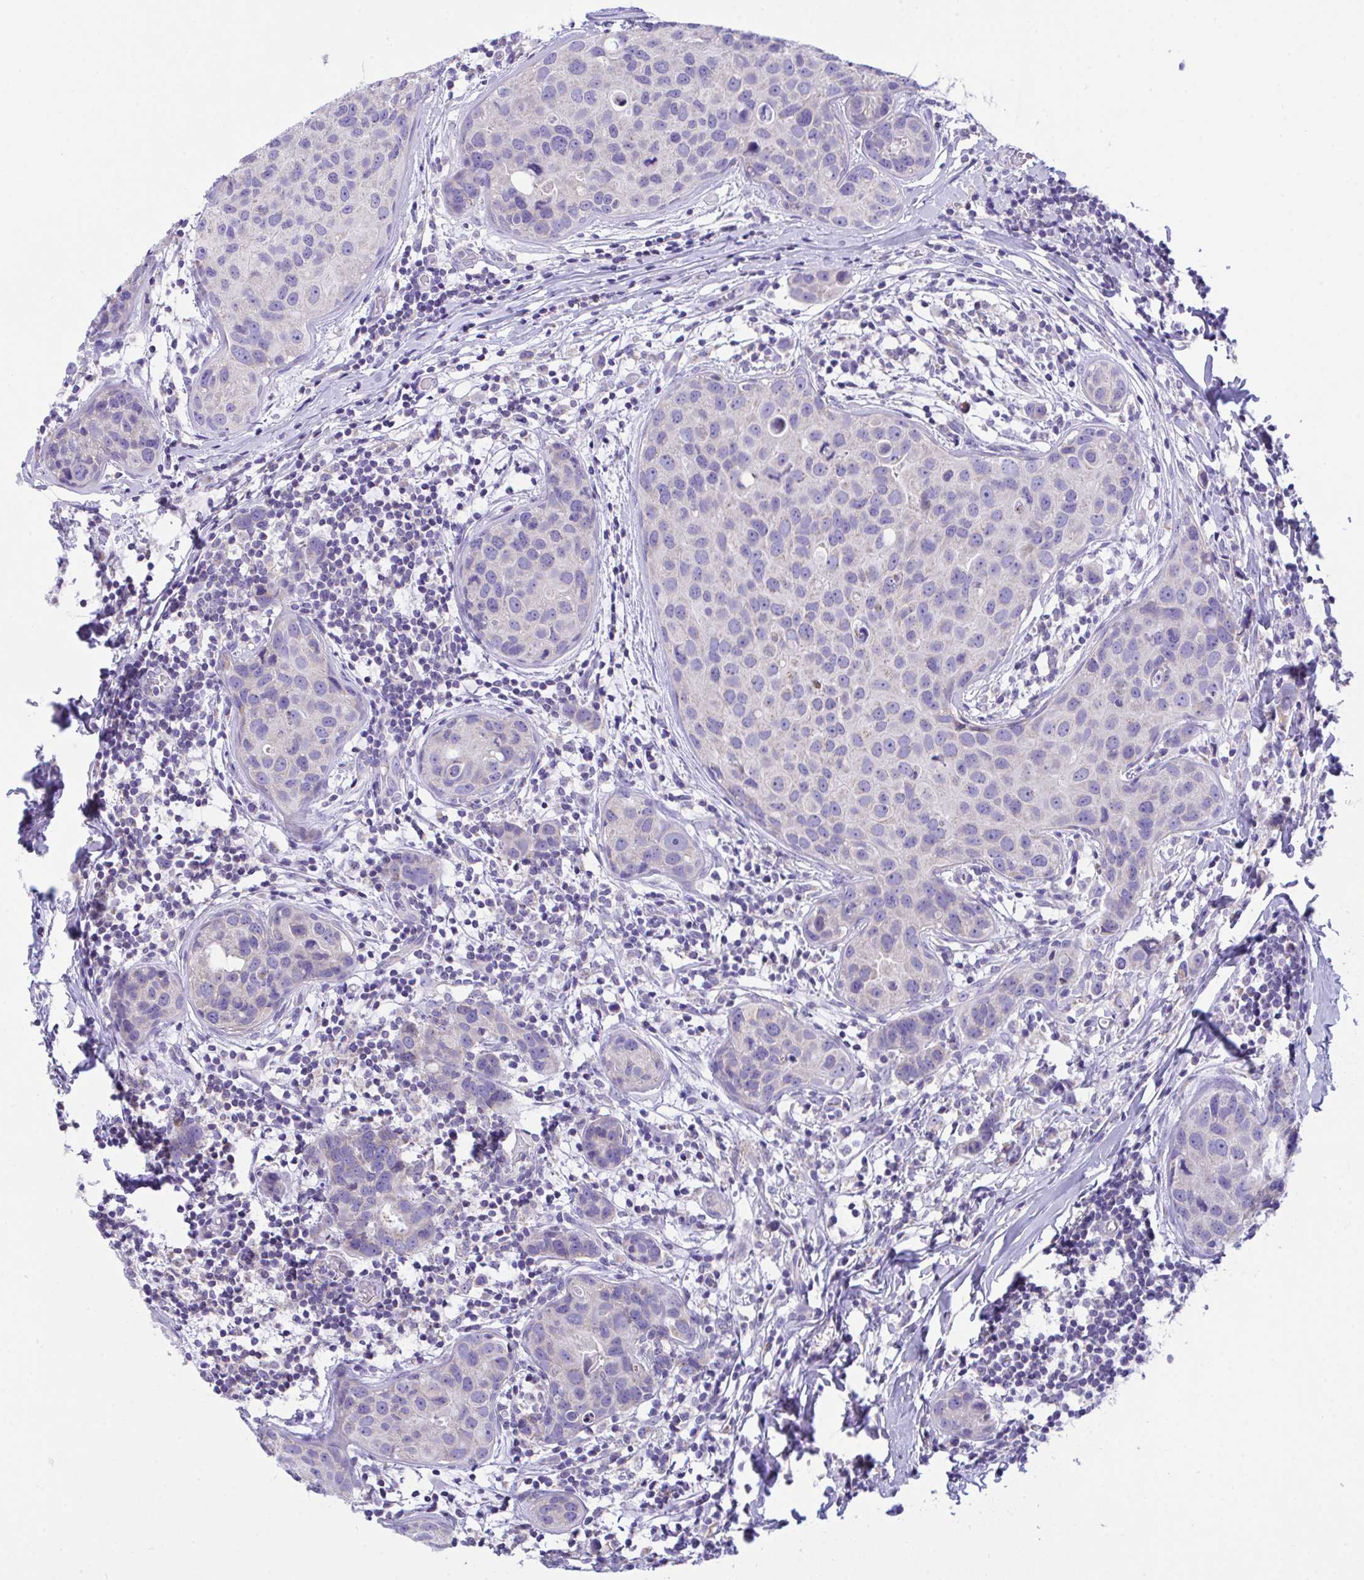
{"staining": {"intensity": "negative", "quantity": "none", "location": "none"}, "tissue": "breast cancer", "cell_type": "Tumor cells", "image_type": "cancer", "snomed": [{"axis": "morphology", "description": "Duct carcinoma"}, {"axis": "topography", "description": "Breast"}], "caption": "This is an immunohistochemistry (IHC) micrograph of human breast cancer (intraductal carcinoma). There is no positivity in tumor cells.", "gene": "NLRP8", "patient": {"sex": "female", "age": 24}}